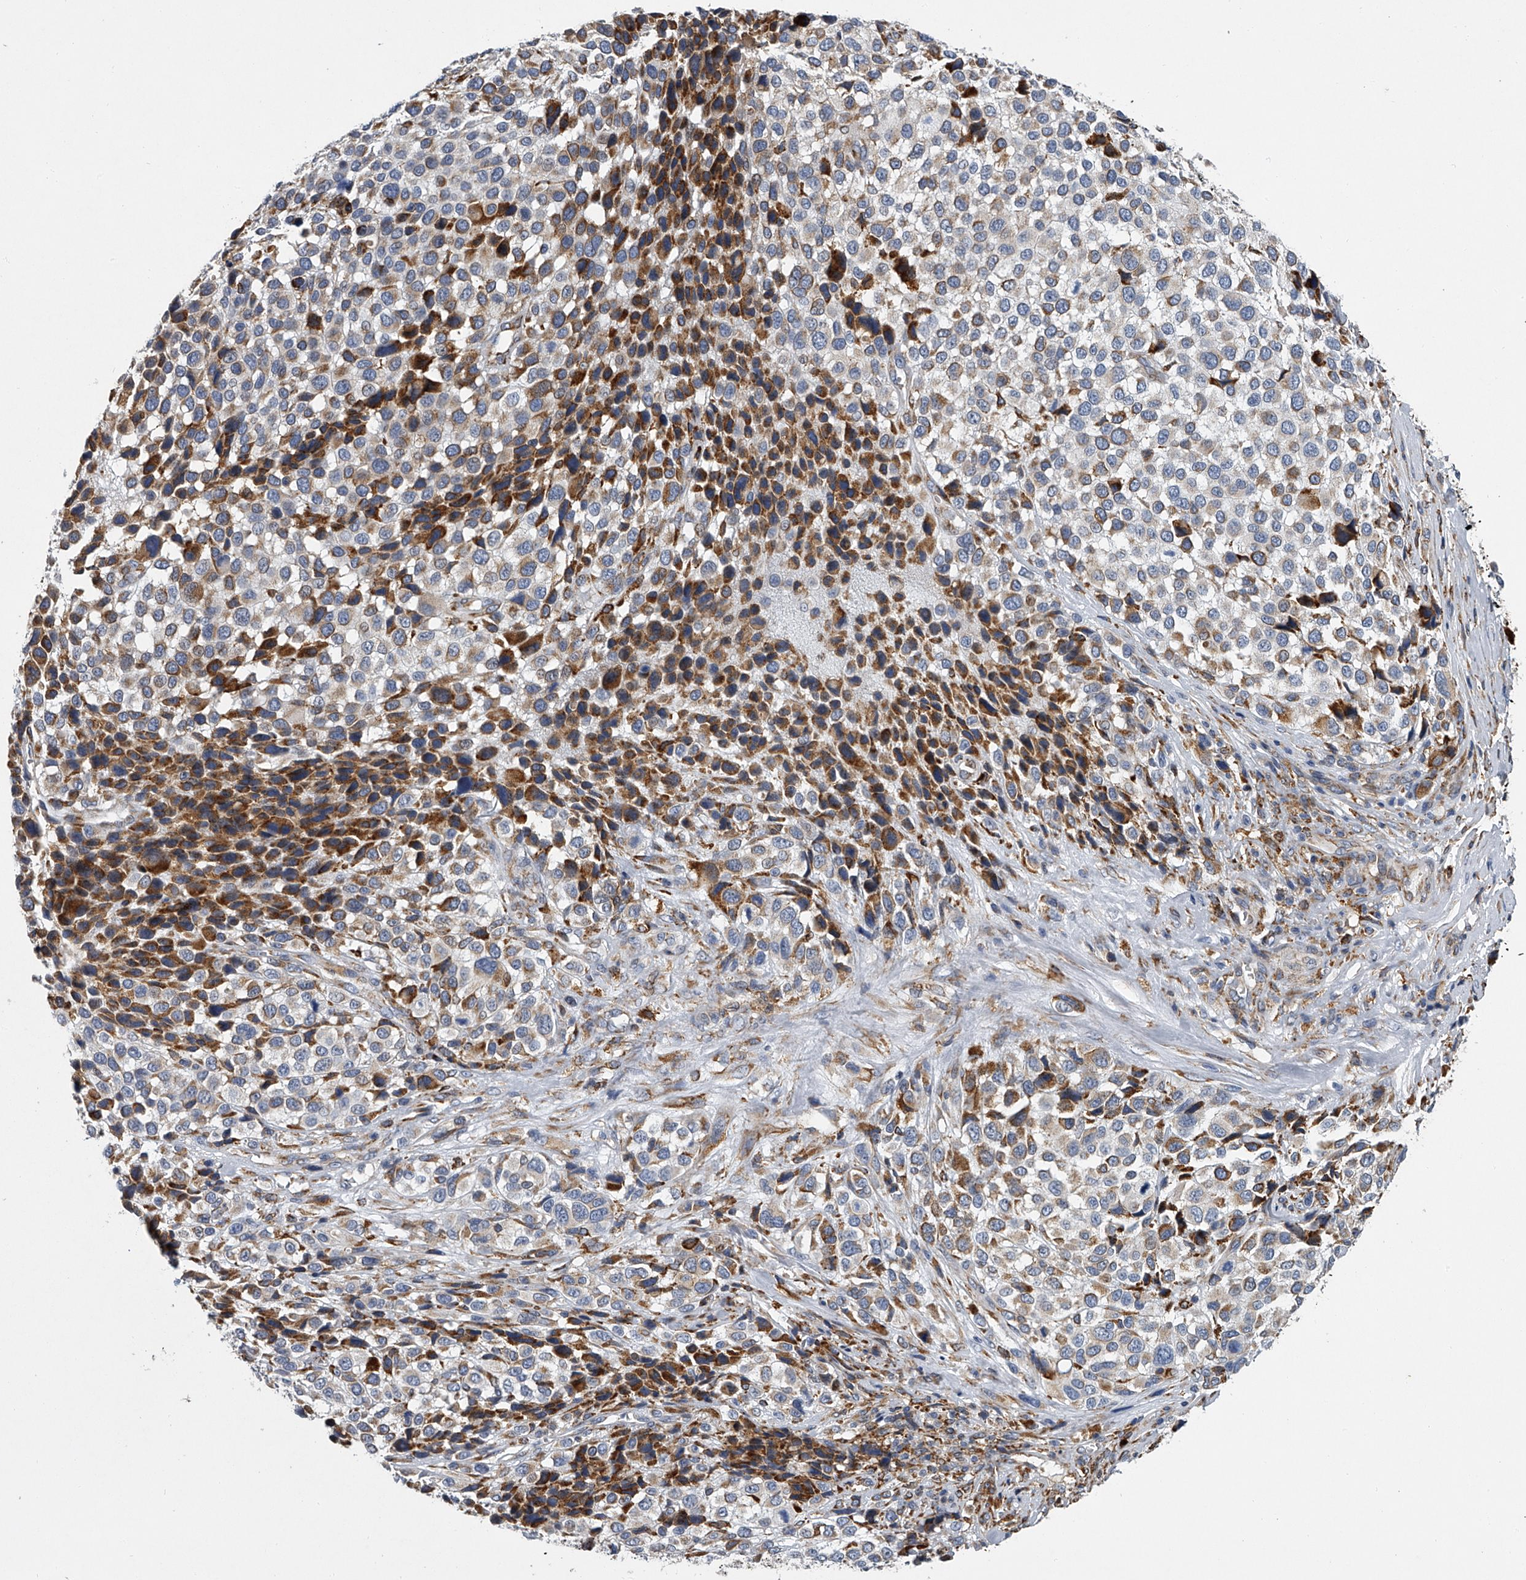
{"staining": {"intensity": "moderate", "quantity": "<25%", "location": "cytoplasmic/membranous"}, "tissue": "melanoma", "cell_type": "Tumor cells", "image_type": "cancer", "snomed": [{"axis": "morphology", "description": "Malignant melanoma, NOS"}, {"axis": "topography", "description": "Skin of trunk"}], "caption": "Malignant melanoma was stained to show a protein in brown. There is low levels of moderate cytoplasmic/membranous positivity in about <25% of tumor cells. (IHC, brightfield microscopy, high magnification).", "gene": "TMEM63C", "patient": {"sex": "male", "age": 71}}